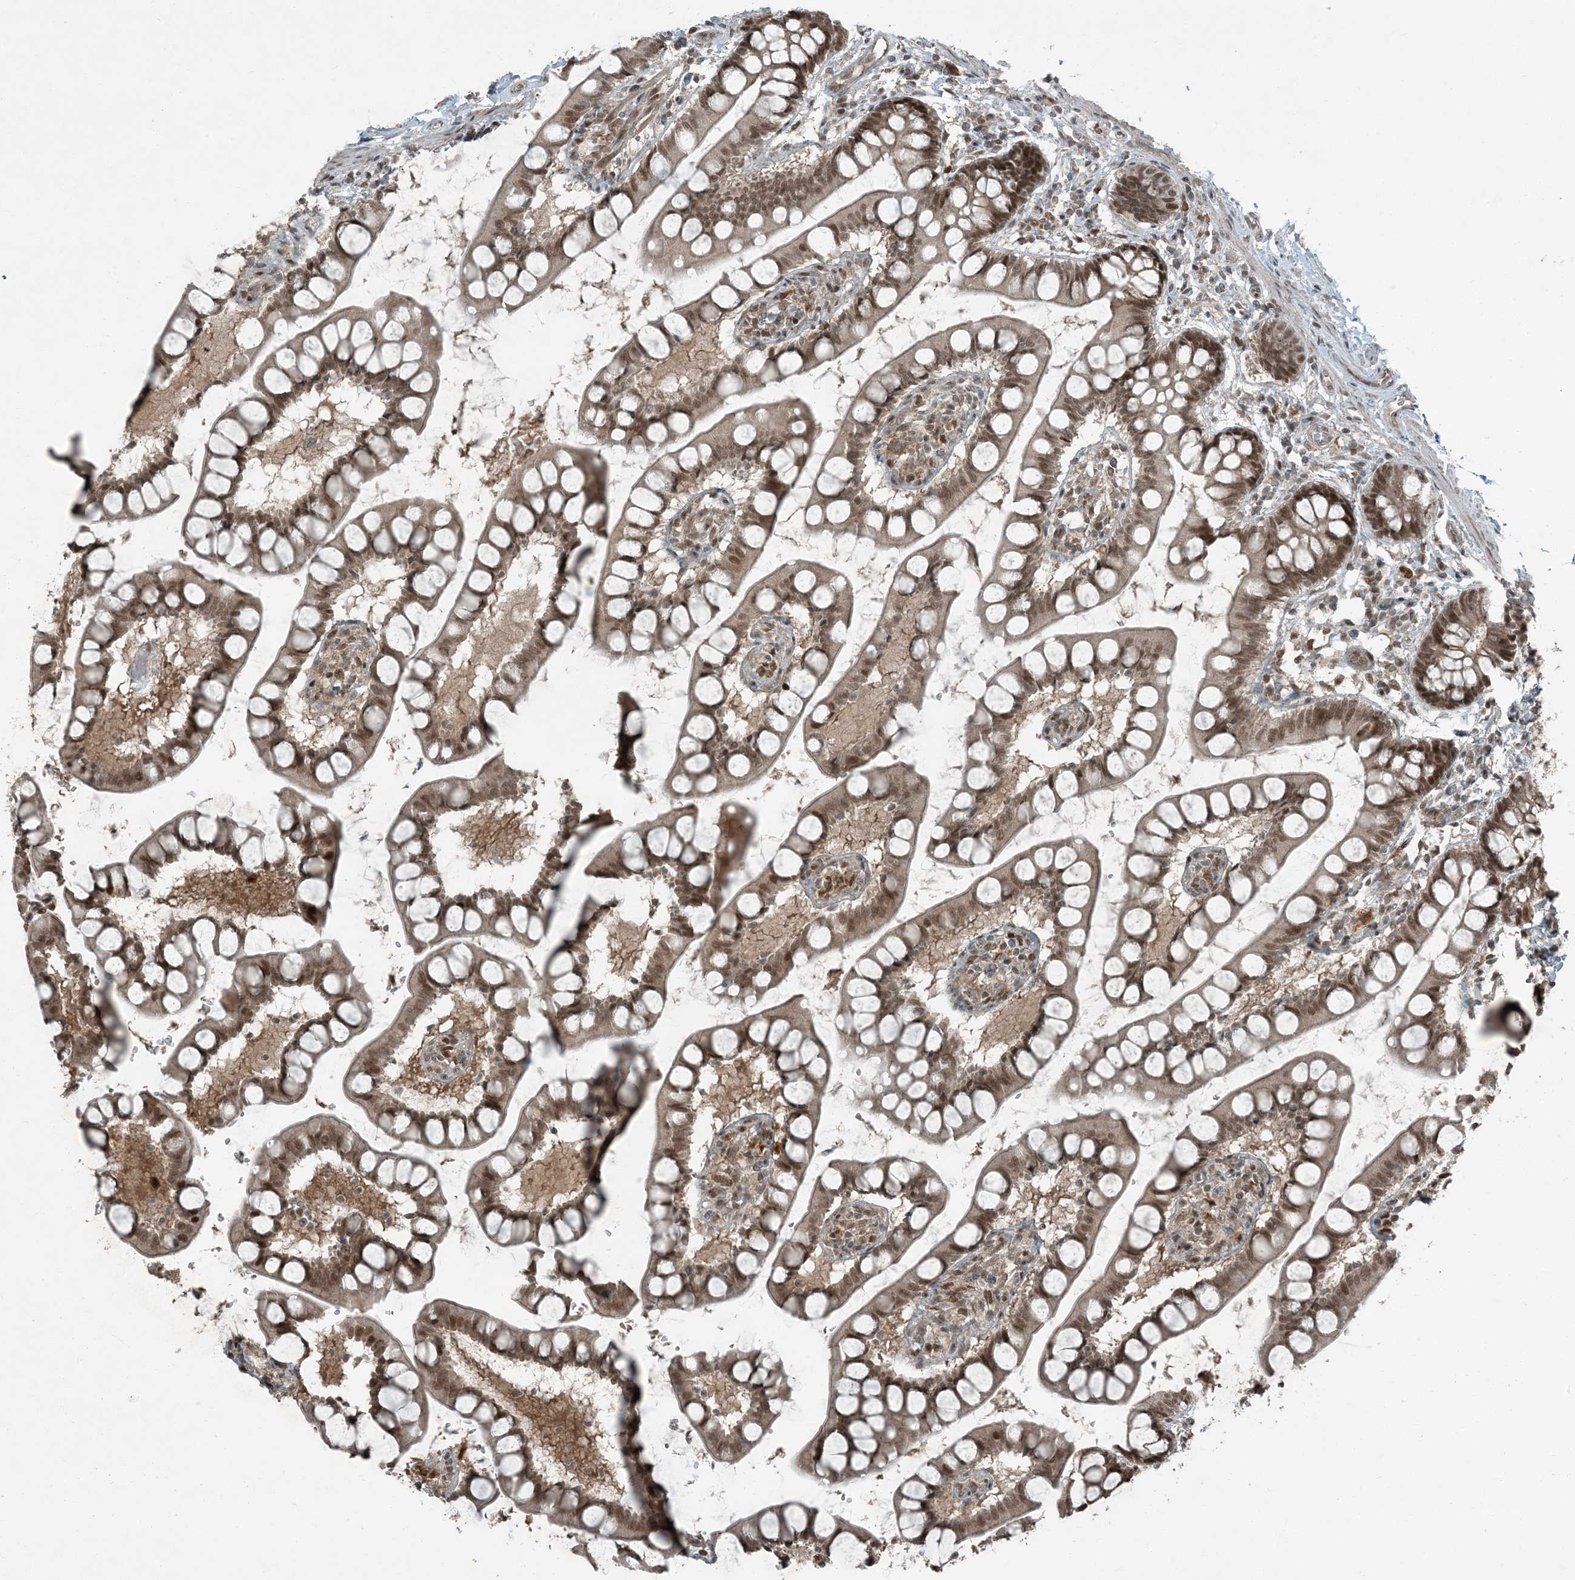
{"staining": {"intensity": "strong", "quantity": ">75%", "location": "cytoplasmic/membranous,nuclear"}, "tissue": "small intestine", "cell_type": "Glandular cells", "image_type": "normal", "snomed": [{"axis": "morphology", "description": "Normal tissue, NOS"}, {"axis": "topography", "description": "Small intestine"}], "caption": "The histopathology image exhibits a brown stain indicating the presence of a protein in the cytoplasmic/membranous,nuclear of glandular cells in small intestine. (IHC, brightfield microscopy, high magnification).", "gene": "TRAPPC12", "patient": {"sex": "male", "age": 52}}